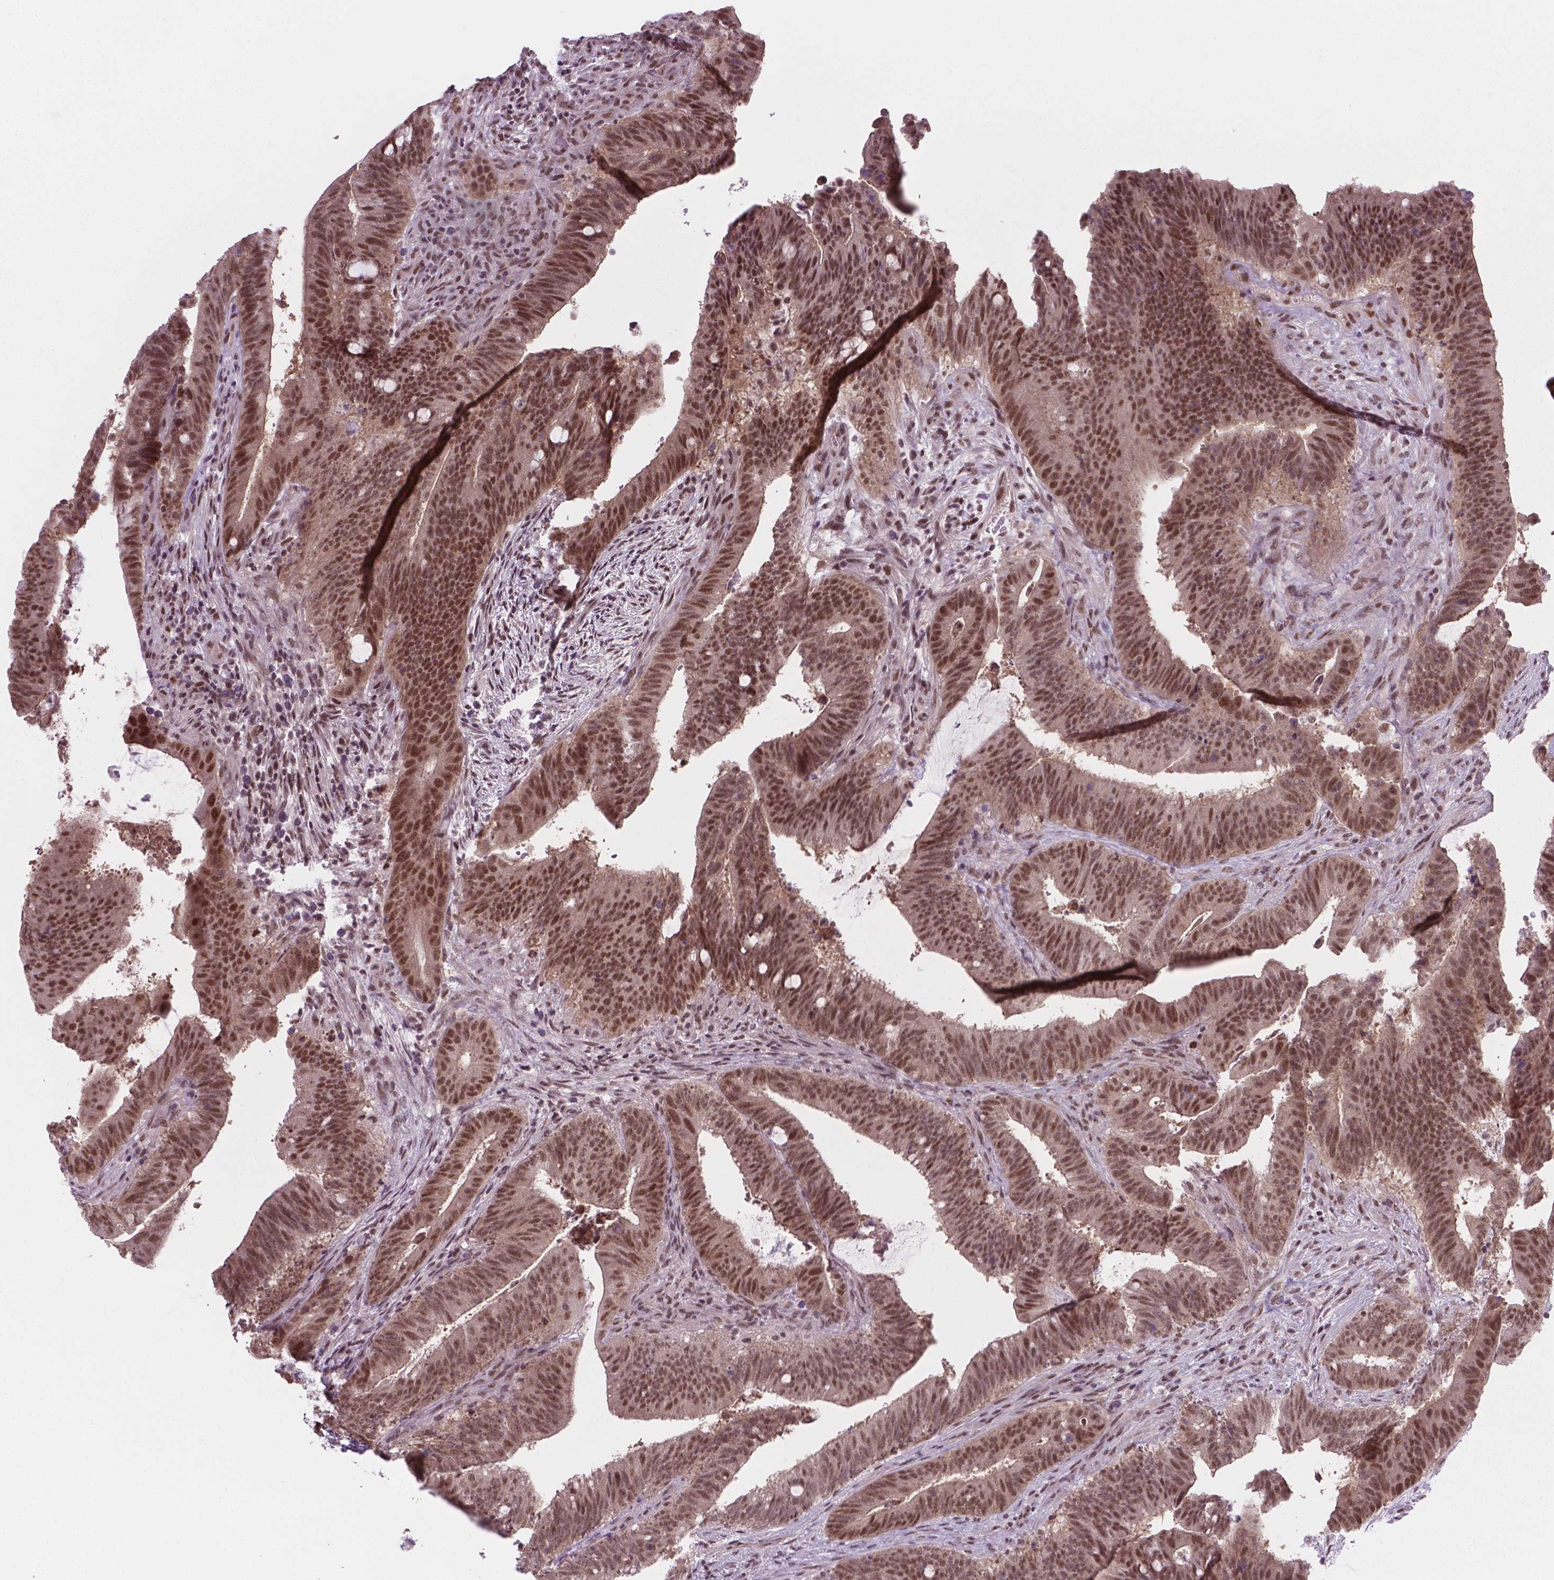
{"staining": {"intensity": "moderate", "quantity": ">75%", "location": "nuclear"}, "tissue": "colorectal cancer", "cell_type": "Tumor cells", "image_type": "cancer", "snomed": [{"axis": "morphology", "description": "Adenocarcinoma, NOS"}, {"axis": "topography", "description": "Colon"}], "caption": "About >75% of tumor cells in colorectal cancer (adenocarcinoma) display moderate nuclear protein staining as visualized by brown immunohistochemical staining.", "gene": "PHAX", "patient": {"sex": "female", "age": 43}}